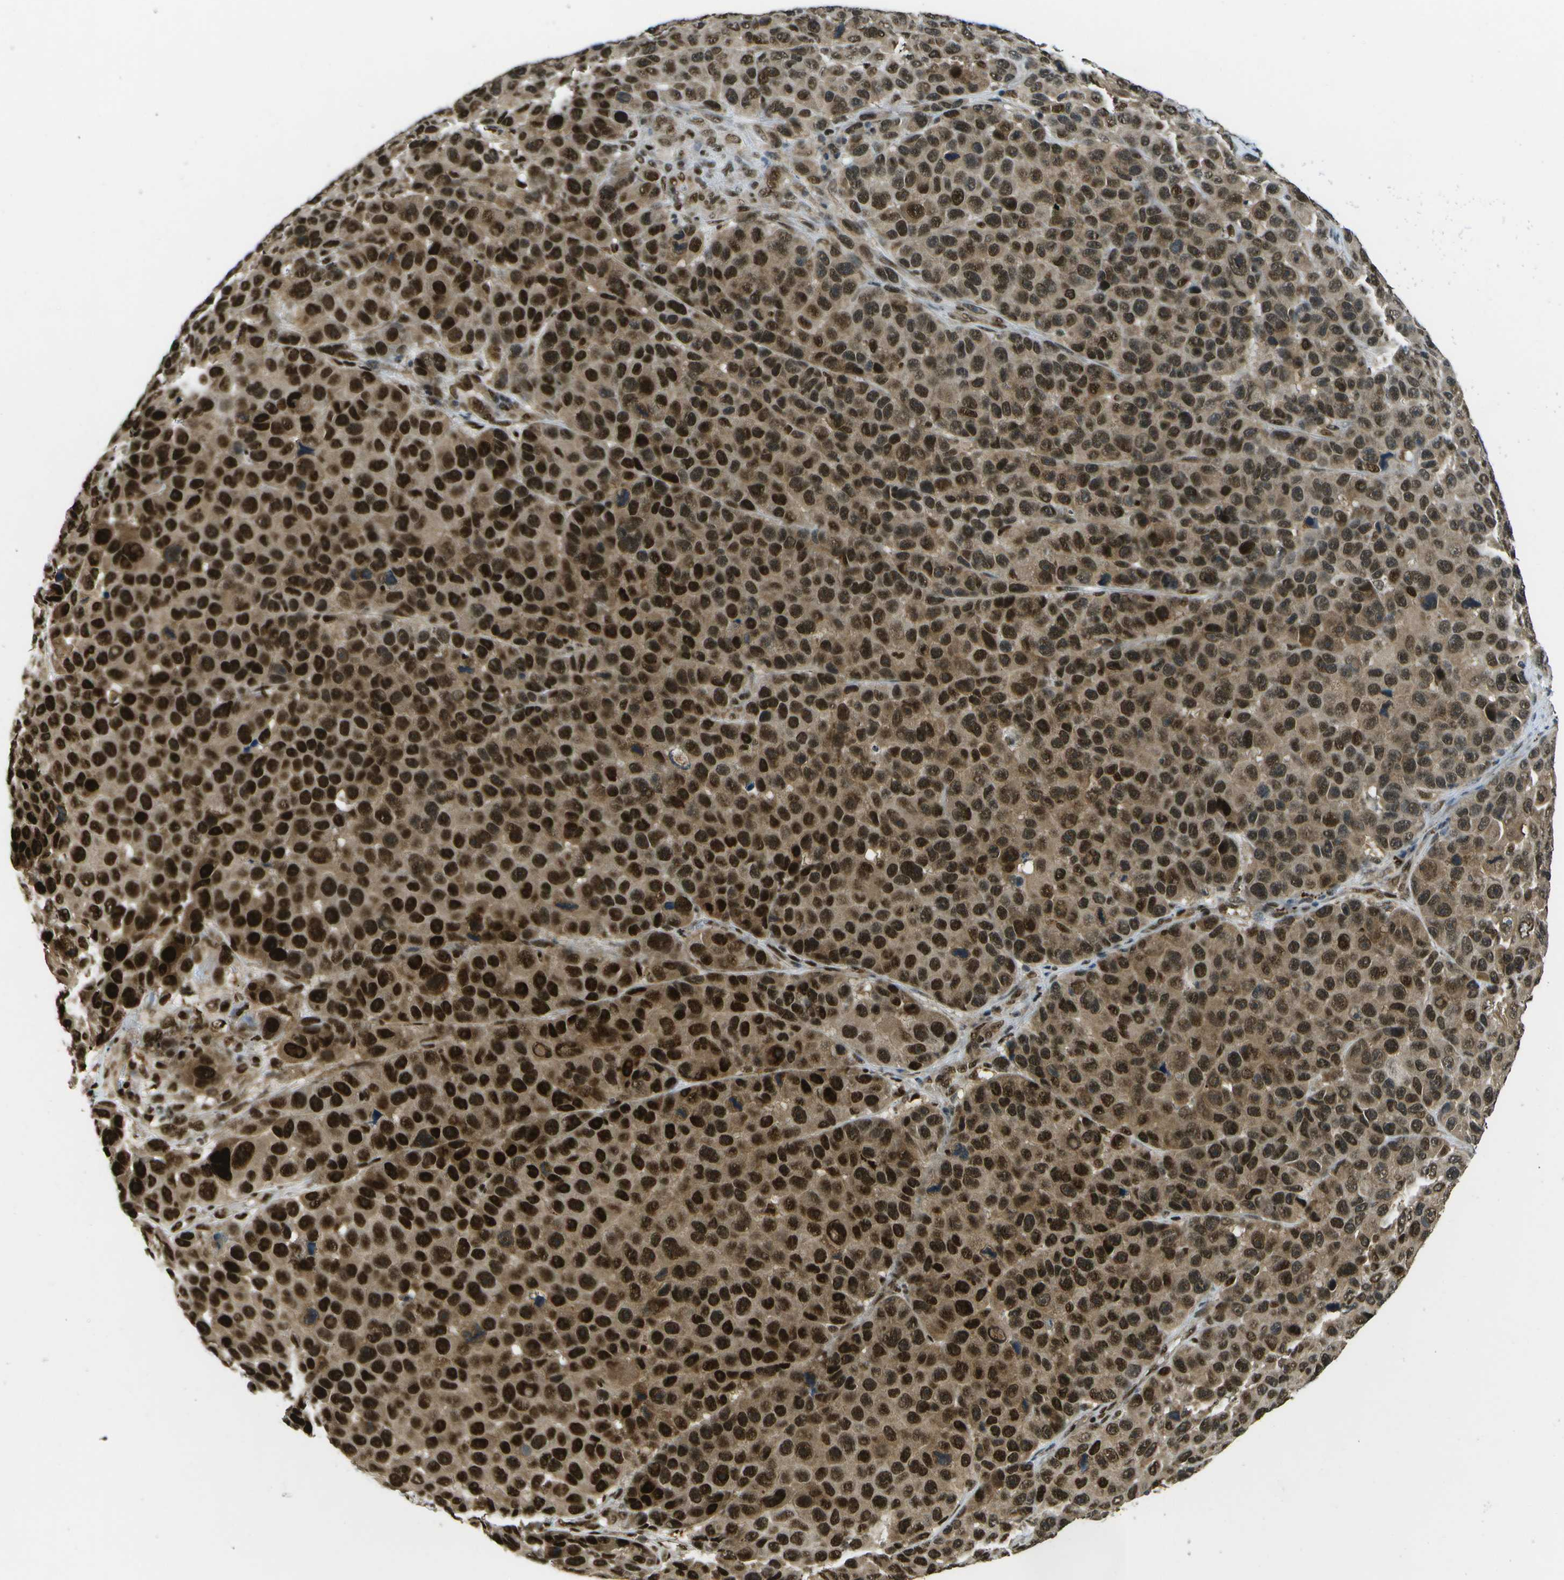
{"staining": {"intensity": "strong", "quantity": ">75%", "location": "cytoplasmic/membranous,nuclear"}, "tissue": "melanoma", "cell_type": "Tumor cells", "image_type": "cancer", "snomed": [{"axis": "morphology", "description": "Malignant melanoma, NOS"}, {"axis": "topography", "description": "Skin"}], "caption": "Protein analysis of melanoma tissue demonstrates strong cytoplasmic/membranous and nuclear expression in approximately >75% of tumor cells. Using DAB (brown) and hematoxylin (blue) stains, captured at high magnification using brightfield microscopy.", "gene": "GANC", "patient": {"sex": "male", "age": 53}}